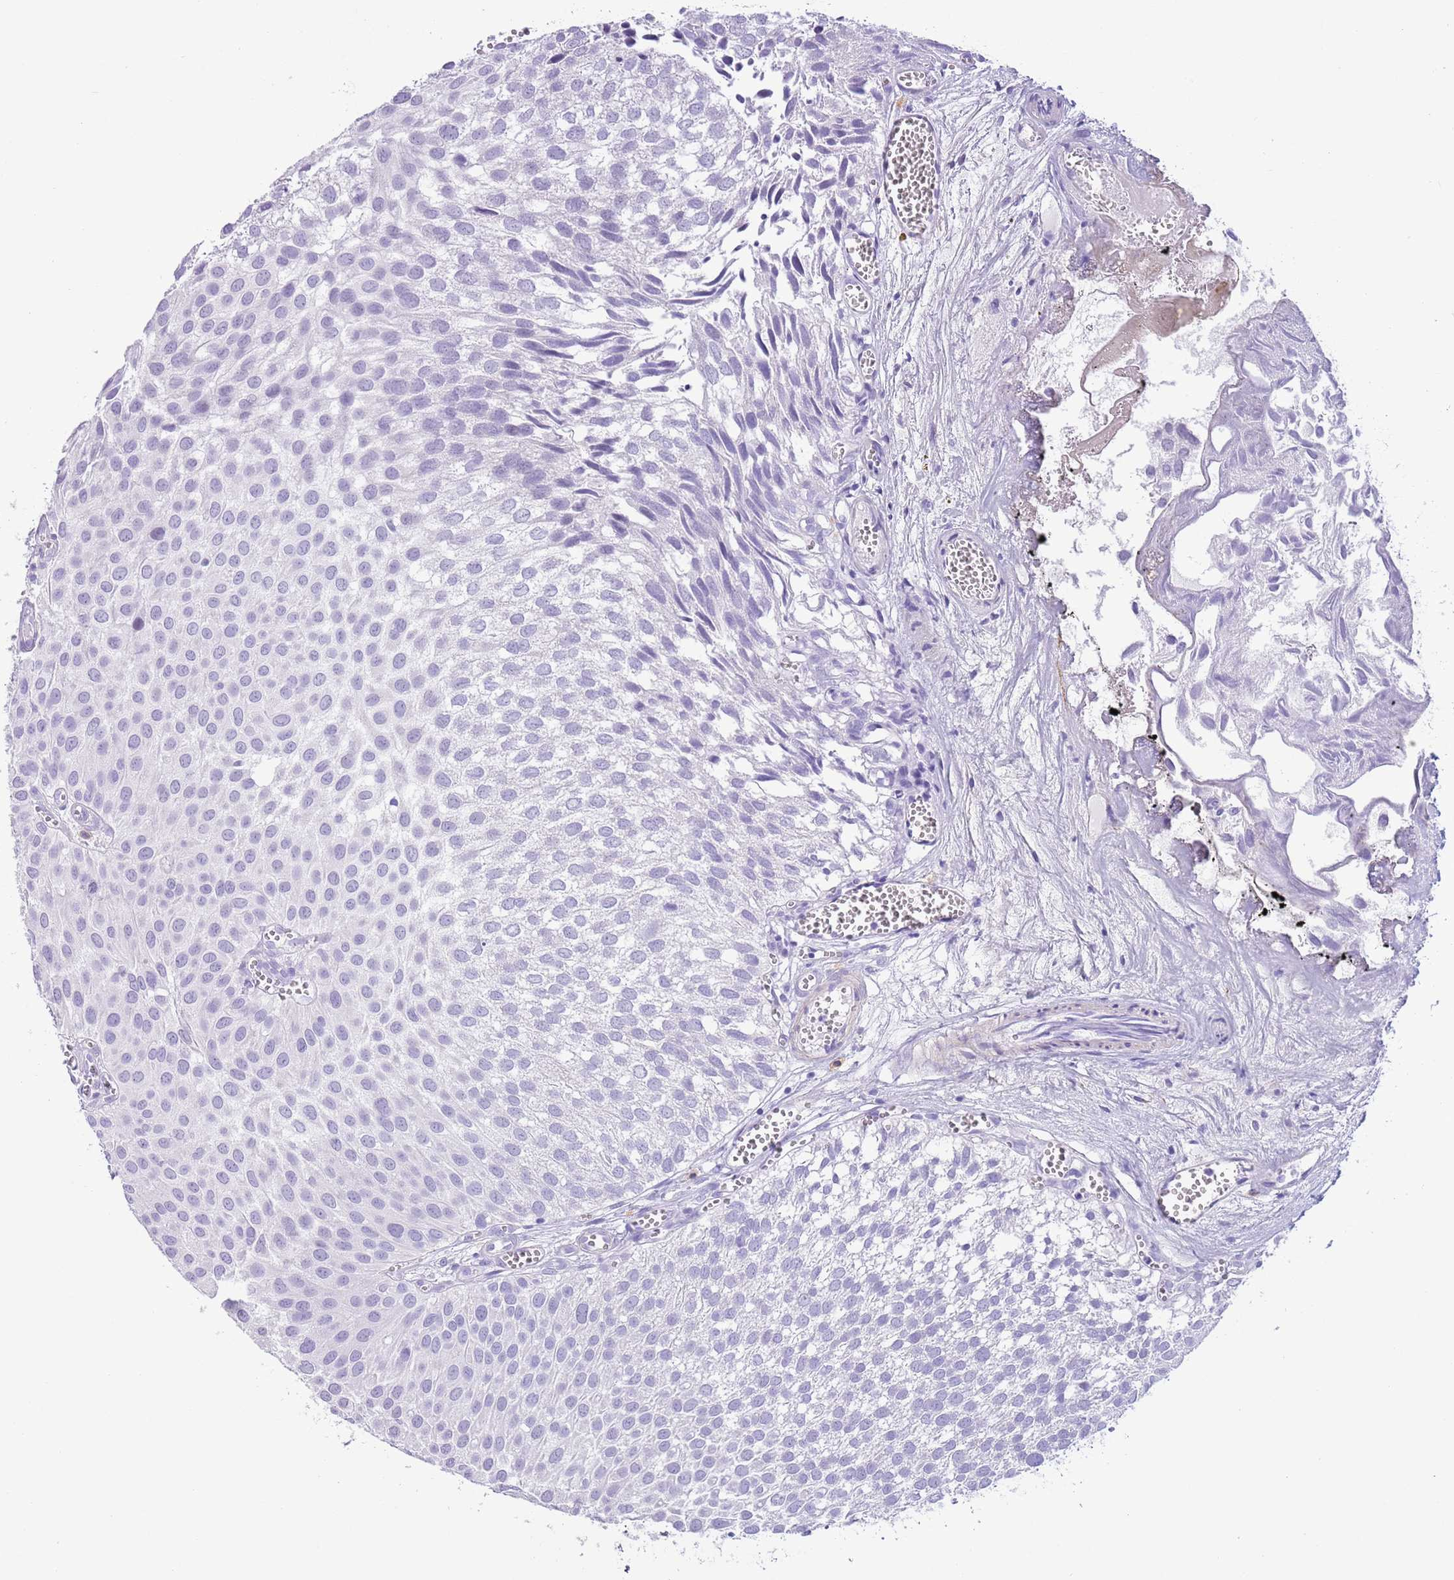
{"staining": {"intensity": "negative", "quantity": "none", "location": "none"}, "tissue": "urothelial cancer", "cell_type": "Tumor cells", "image_type": "cancer", "snomed": [{"axis": "morphology", "description": "Urothelial carcinoma, Low grade"}, {"axis": "topography", "description": "Urinary bladder"}], "caption": "Protein analysis of urothelial carcinoma (low-grade) displays no significant staining in tumor cells. (DAB immunohistochemistry (IHC), high magnification).", "gene": "SLC7A14", "patient": {"sex": "male", "age": 88}}